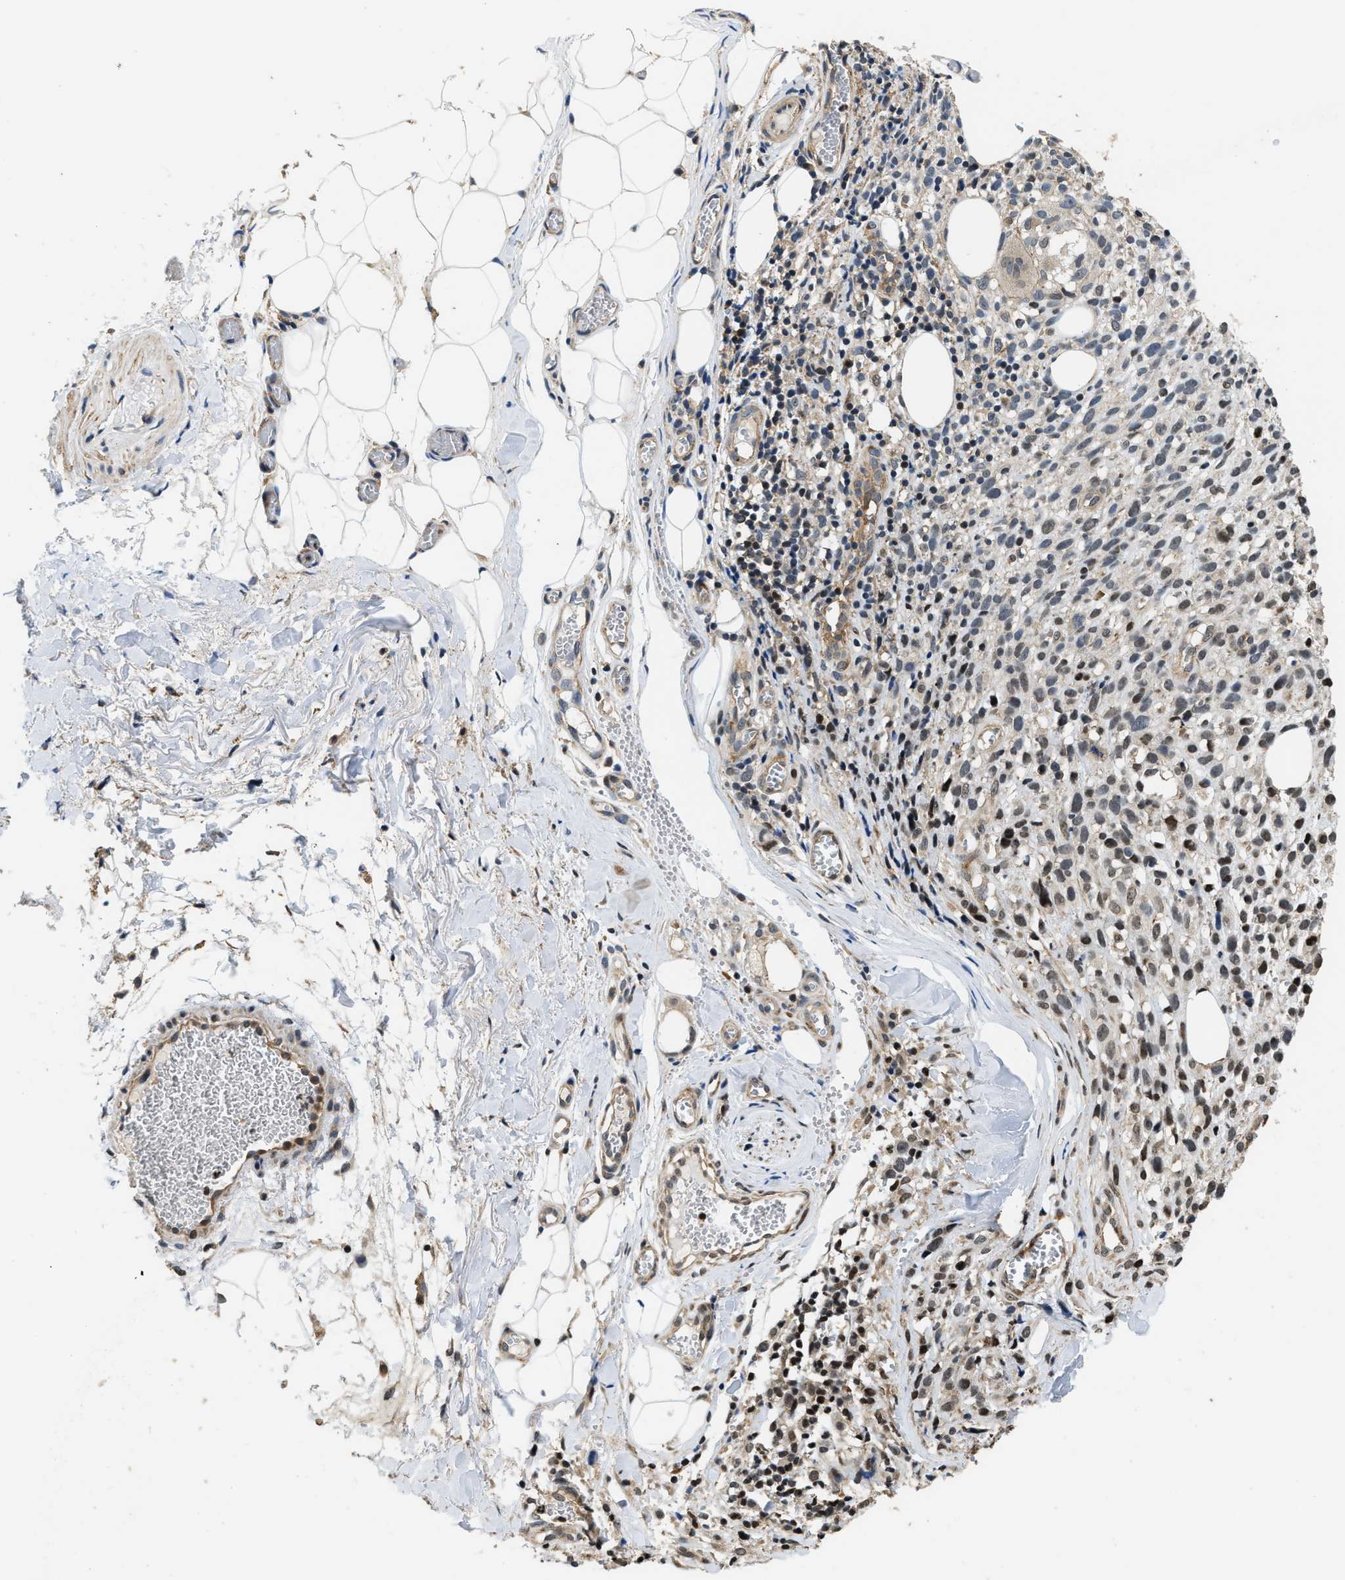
{"staining": {"intensity": "weak", "quantity": "25%-75%", "location": "nuclear"}, "tissue": "melanoma", "cell_type": "Tumor cells", "image_type": "cancer", "snomed": [{"axis": "morphology", "description": "Malignant melanoma, NOS"}, {"axis": "topography", "description": "Skin"}], "caption": "A low amount of weak nuclear expression is present in approximately 25%-75% of tumor cells in malignant melanoma tissue.", "gene": "SERTAD2", "patient": {"sex": "female", "age": 55}}